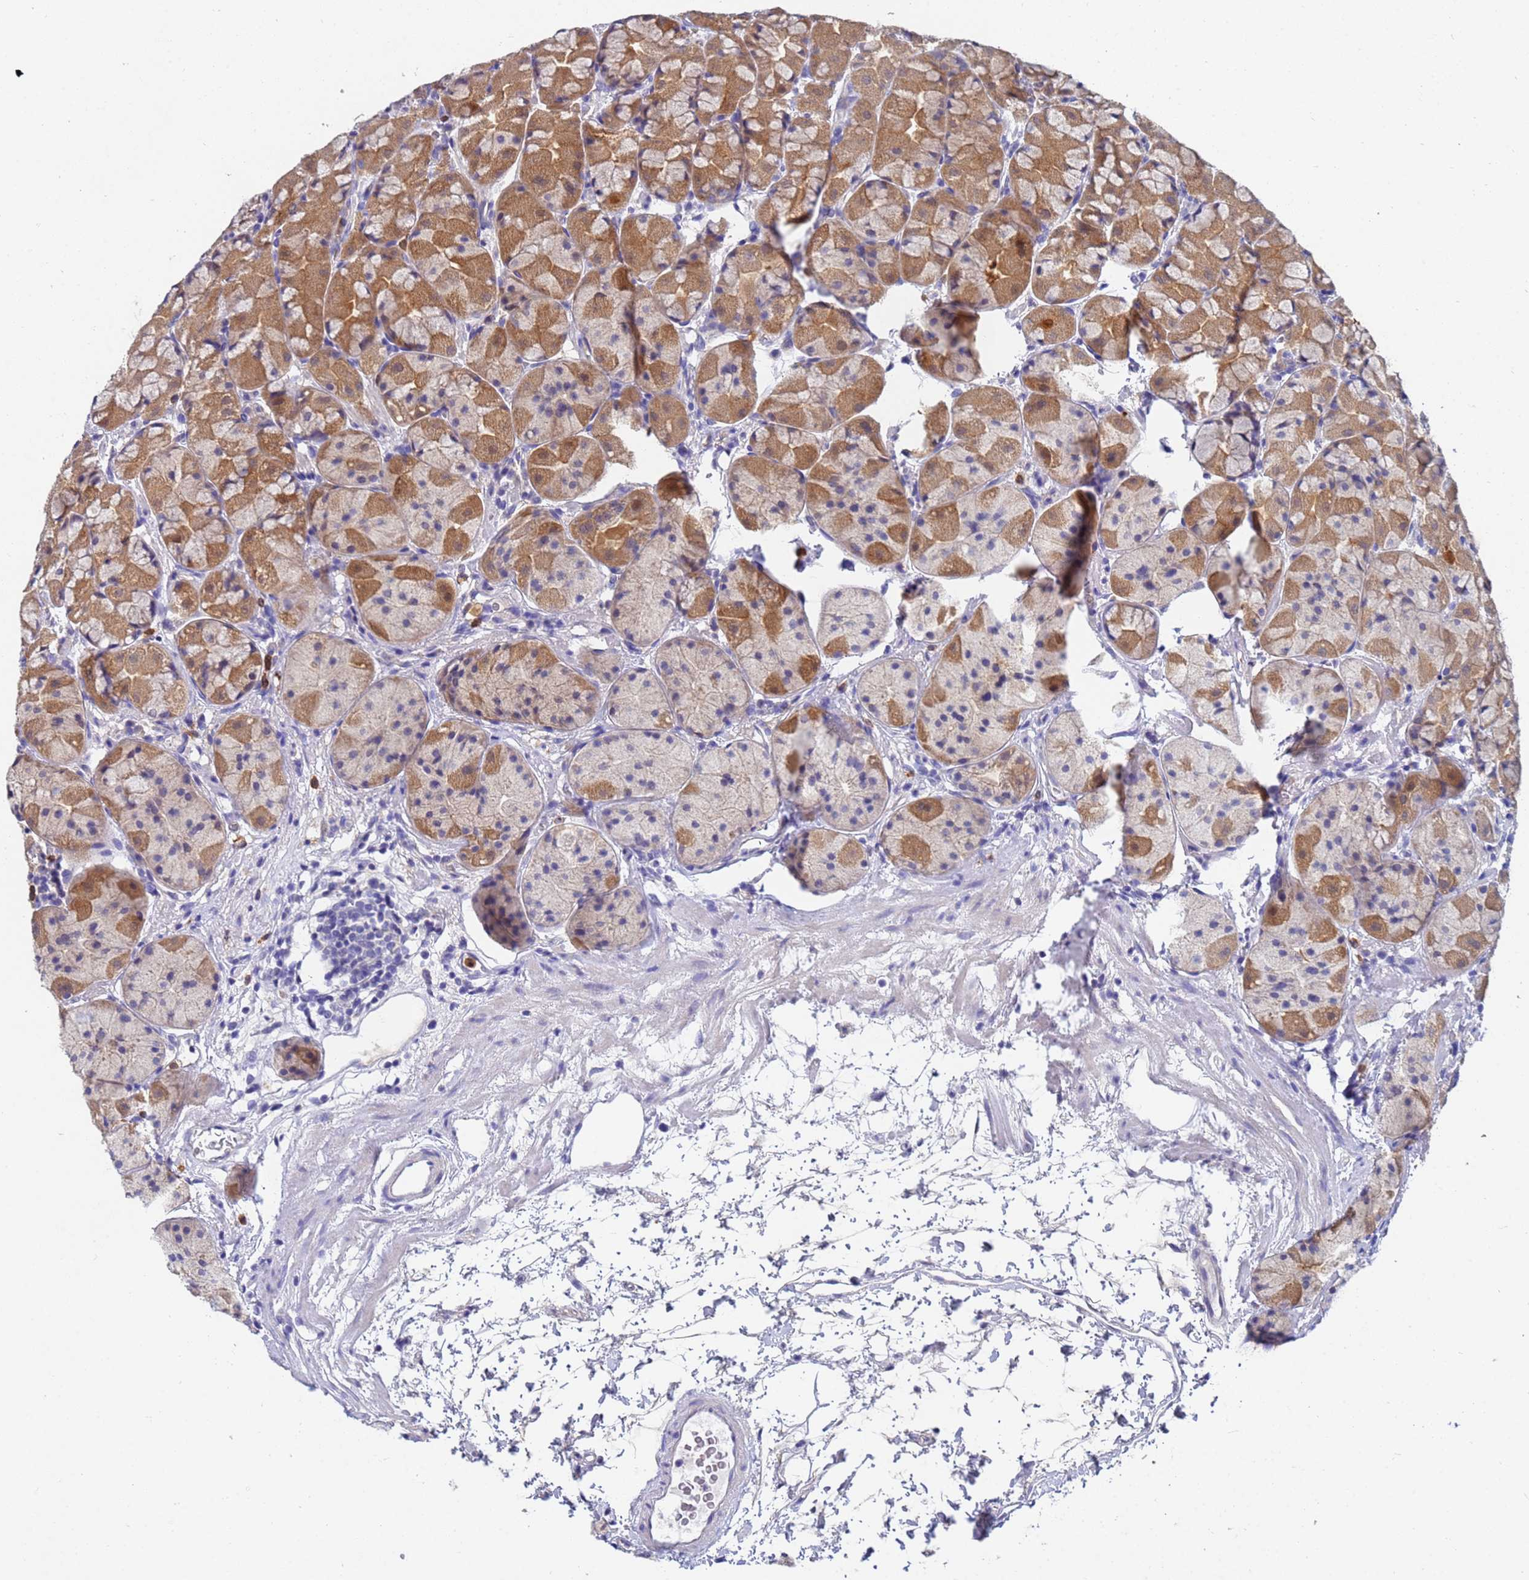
{"staining": {"intensity": "moderate", "quantity": ">75%", "location": "cytoplasmic/membranous"}, "tissue": "stomach", "cell_type": "Glandular cells", "image_type": "normal", "snomed": [{"axis": "morphology", "description": "Normal tissue, NOS"}, {"axis": "topography", "description": "Stomach"}], "caption": "Immunohistochemical staining of benign human stomach reveals medium levels of moderate cytoplasmic/membranous expression in about >75% of glandular cells. Using DAB (3,3'-diaminobenzidine) (brown) and hematoxylin (blue) stains, captured at high magnification using brightfield microscopy.", "gene": "TTLL11", "patient": {"sex": "male", "age": 57}}